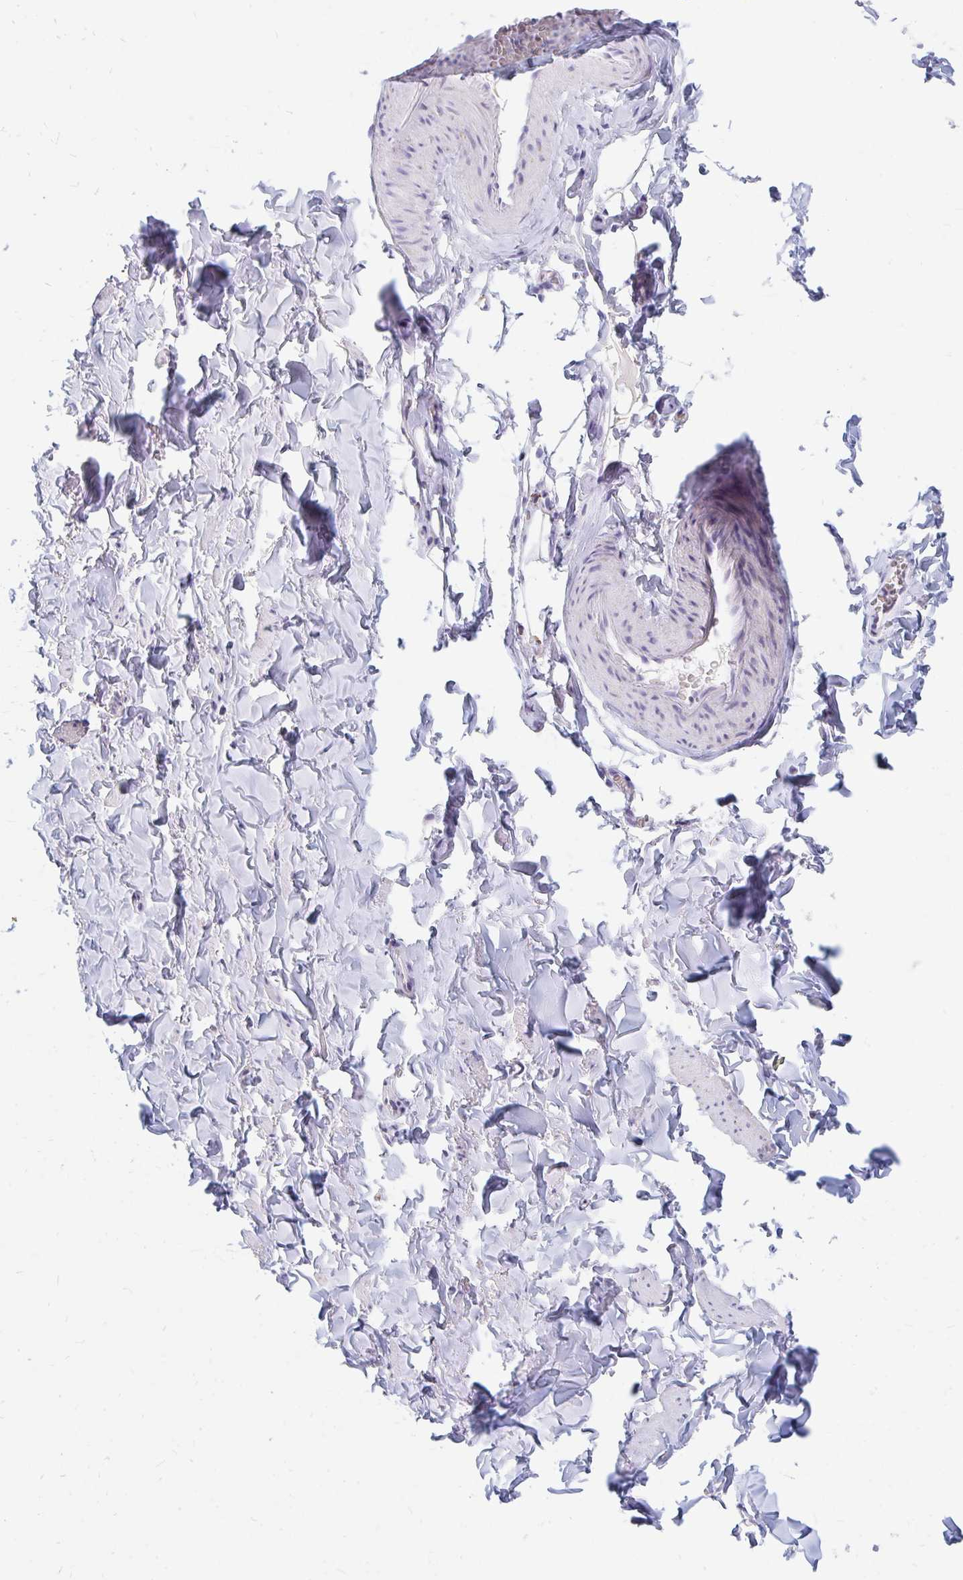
{"staining": {"intensity": "negative", "quantity": "none", "location": "none"}, "tissue": "adipose tissue", "cell_type": "Adipocytes", "image_type": "normal", "snomed": [{"axis": "morphology", "description": "Normal tissue, NOS"}, {"axis": "topography", "description": "Vulva"}, {"axis": "topography", "description": "Peripheral nerve tissue"}], "caption": "The photomicrograph displays no significant expression in adipocytes of adipose tissue. (DAB (3,3'-diaminobenzidine) immunohistochemistry visualized using brightfield microscopy, high magnification).", "gene": "OR10V1", "patient": {"sex": "female", "age": 66}}